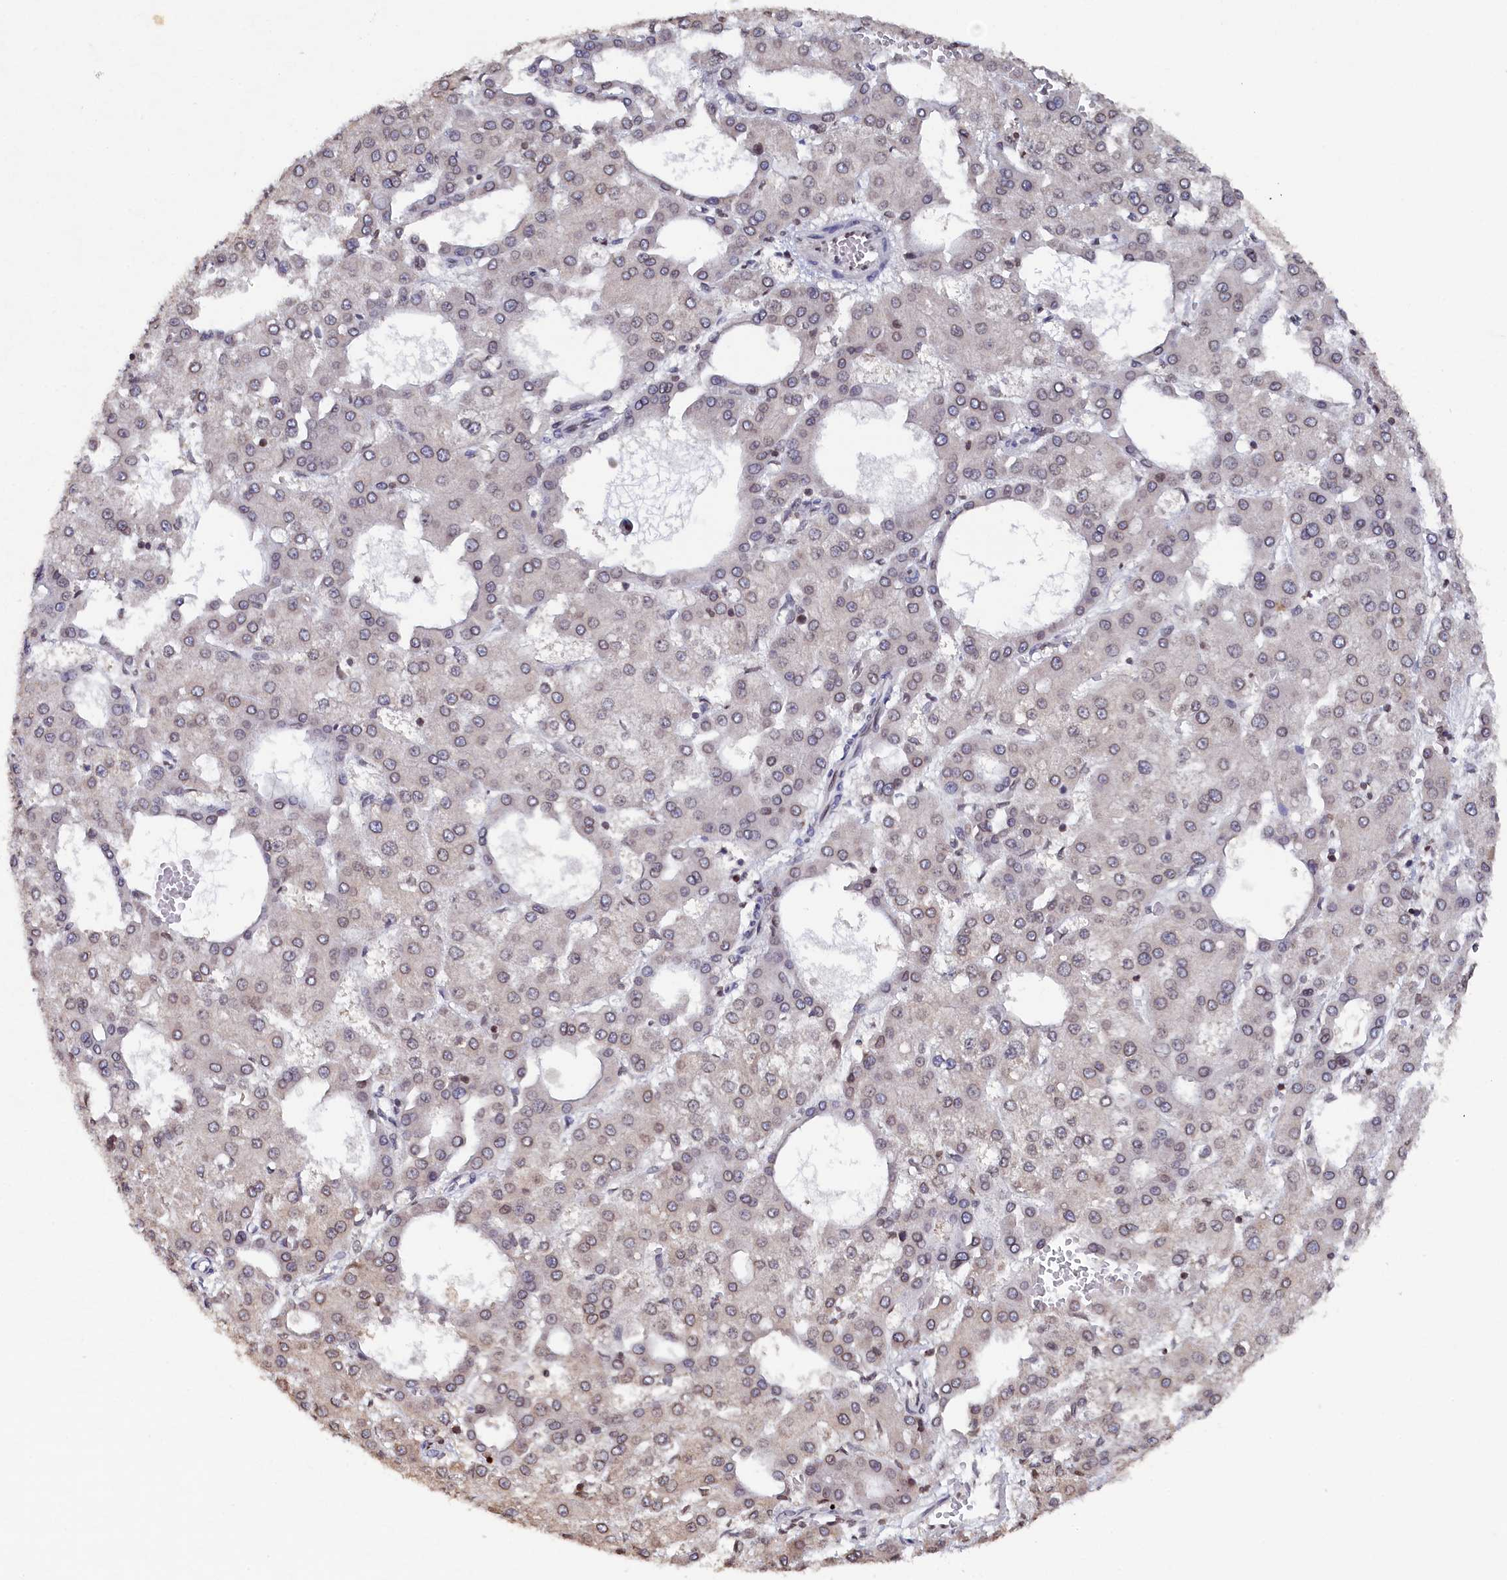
{"staining": {"intensity": "weak", "quantity": "25%-75%", "location": "nuclear"}, "tissue": "liver cancer", "cell_type": "Tumor cells", "image_type": "cancer", "snomed": [{"axis": "morphology", "description": "Carcinoma, Hepatocellular, NOS"}, {"axis": "topography", "description": "Liver"}], "caption": "There is low levels of weak nuclear expression in tumor cells of liver hepatocellular carcinoma, as demonstrated by immunohistochemical staining (brown color).", "gene": "ANKEF1", "patient": {"sex": "male", "age": 47}}